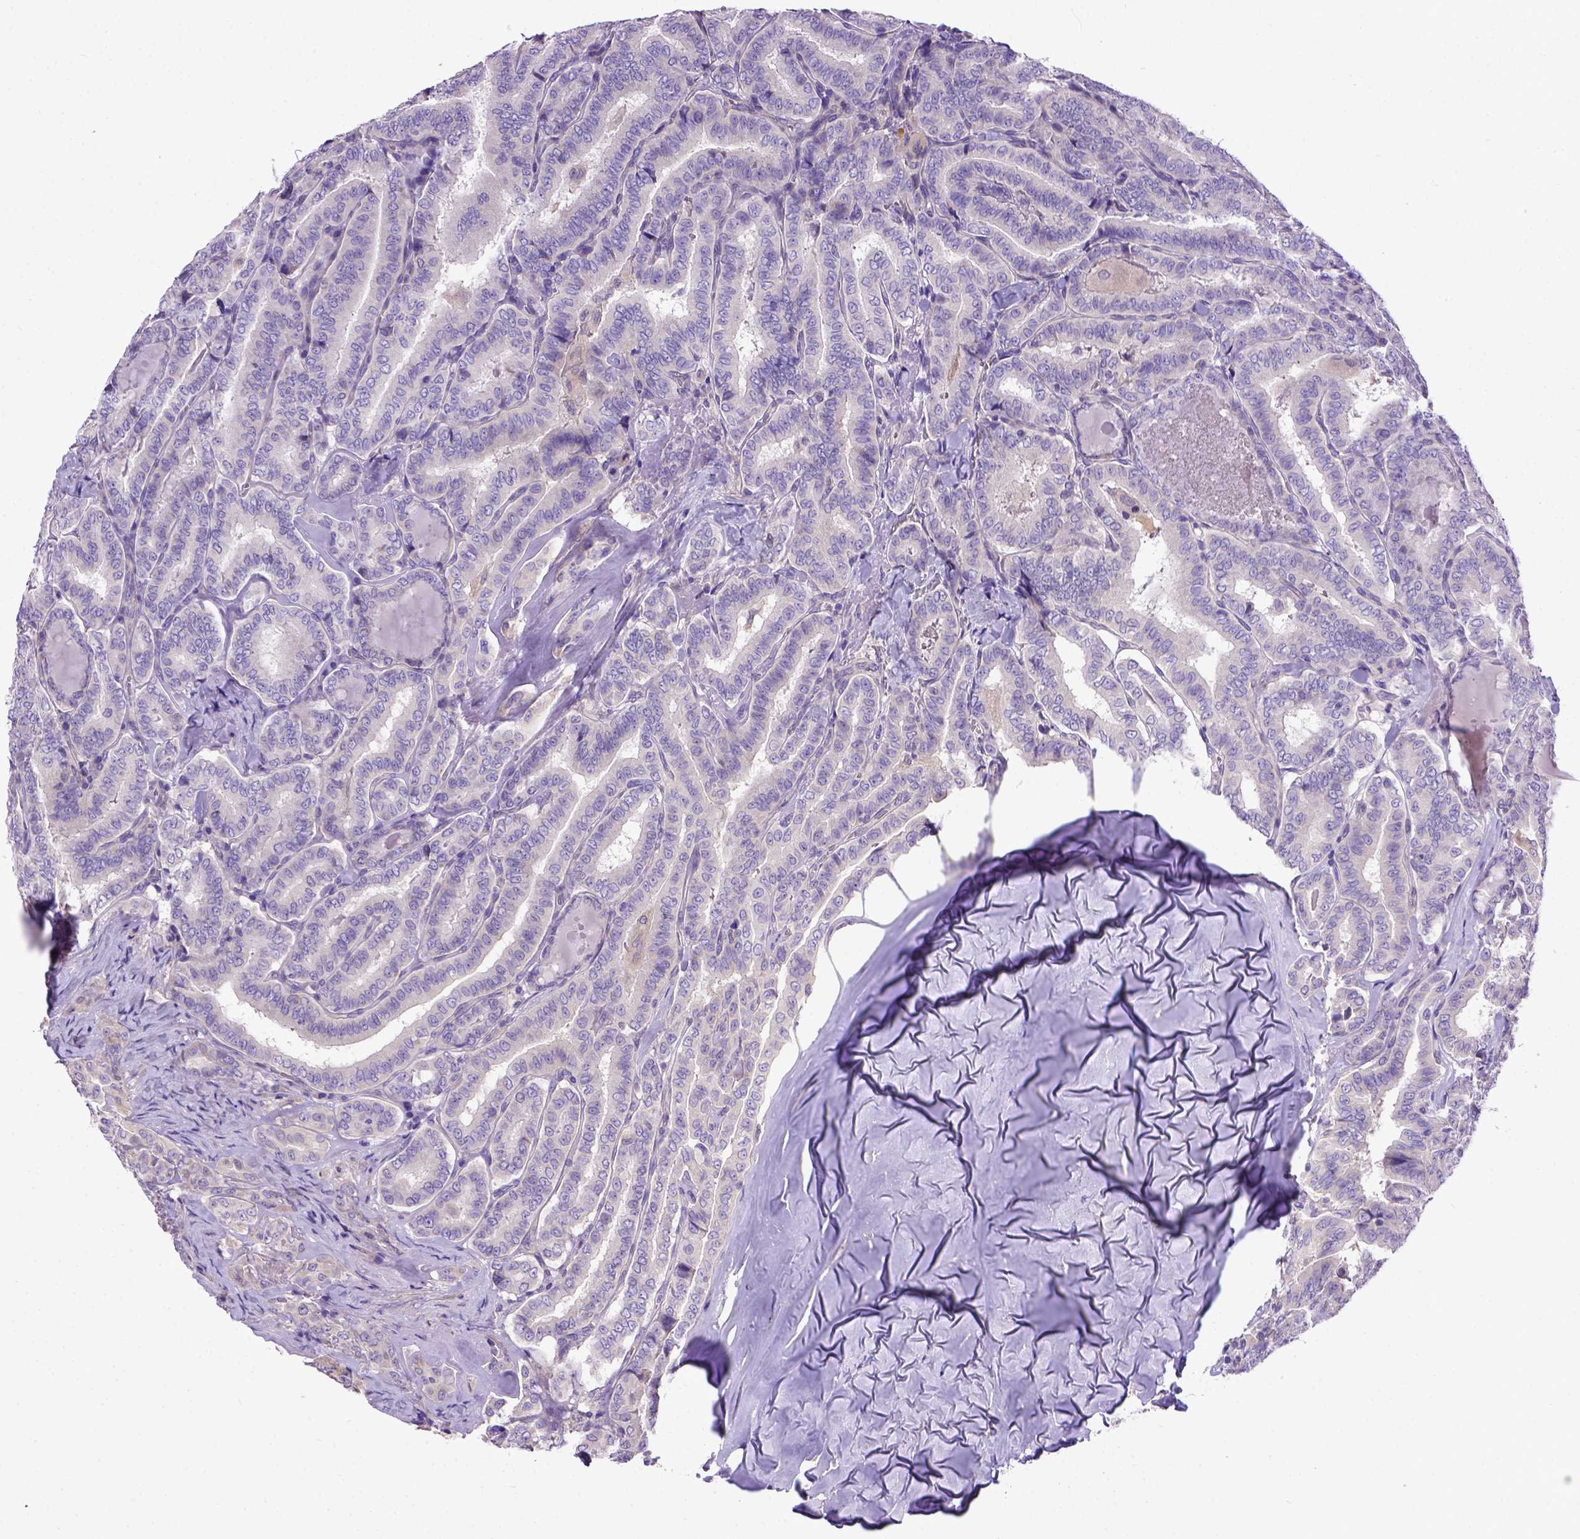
{"staining": {"intensity": "negative", "quantity": "none", "location": "none"}, "tissue": "thyroid cancer", "cell_type": "Tumor cells", "image_type": "cancer", "snomed": [{"axis": "morphology", "description": "Papillary adenocarcinoma, NOS"}, {"axis": "morphology", "description": "Papillary adenoma metastatic"}, {"axis": "topography", "description": "Thyroid gland"}], "caption": "An IHC histopathology image of thyroid cancer is shown. There is no staining in tumor cells of thyroid cancer.", "gene": "ADAM12", "patient": {"sex": "female", "age": 50}}